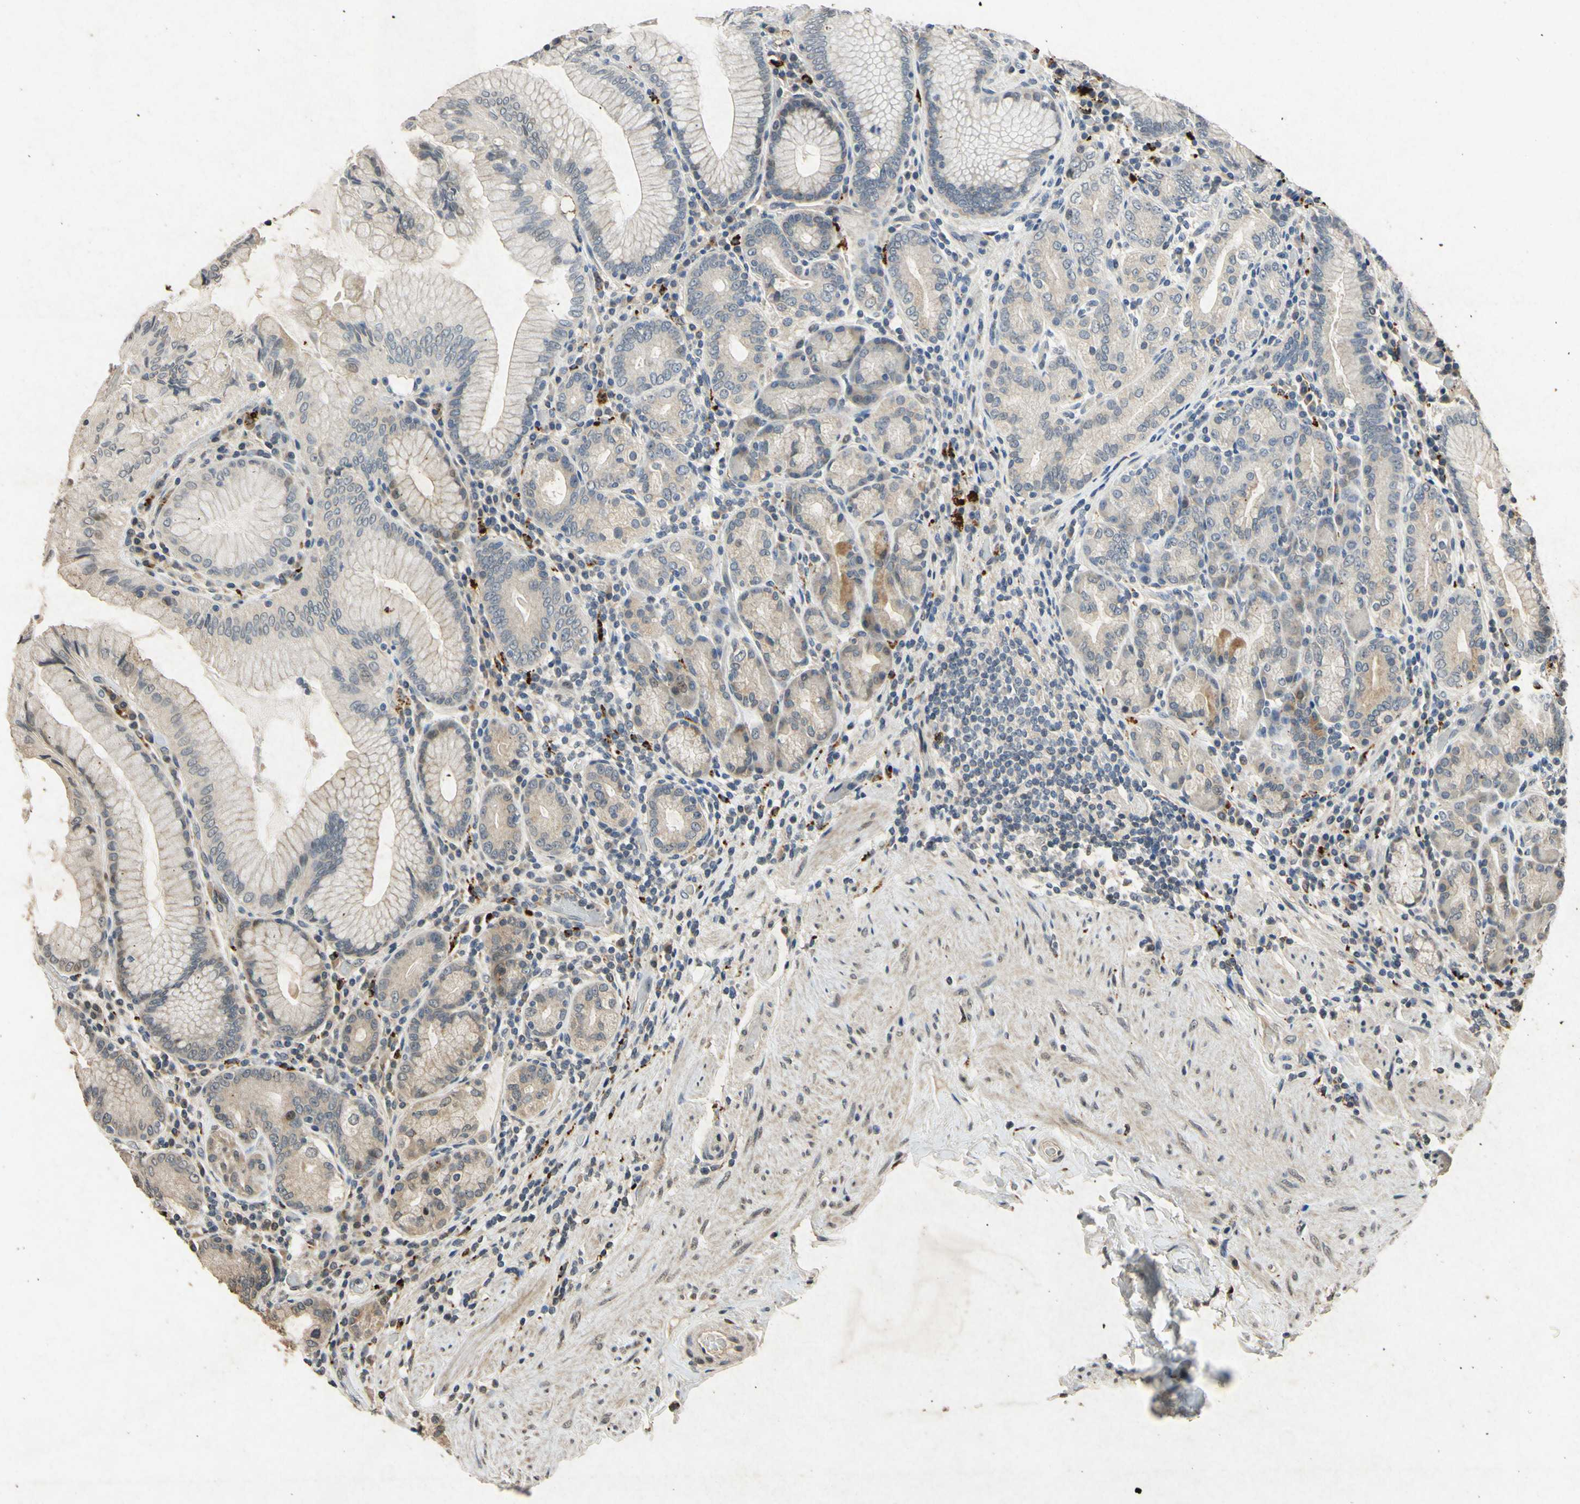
{"staining": {"intensity": "weak", "quantity": "25%-75%", "location": "cytoplasmic/membranous"}, "tissue": "stomach", "cell_type": "Glandular cells", "image_type": "normal", "snomed": [{"axis": "morphology", "description": "Normal tissue, NOS"}, {"axis": "topography", "description": "Stomach, lower"}], "caption": "Approximately 25%-75% of glandular cells in unremarkable stomach exhibit weak cytoplasmic/membranous protein positivity as visualized by brown immunohistochemical staining.", "gene": "ATP6V1H", "patient": {"sex": "female", "age": 76}}